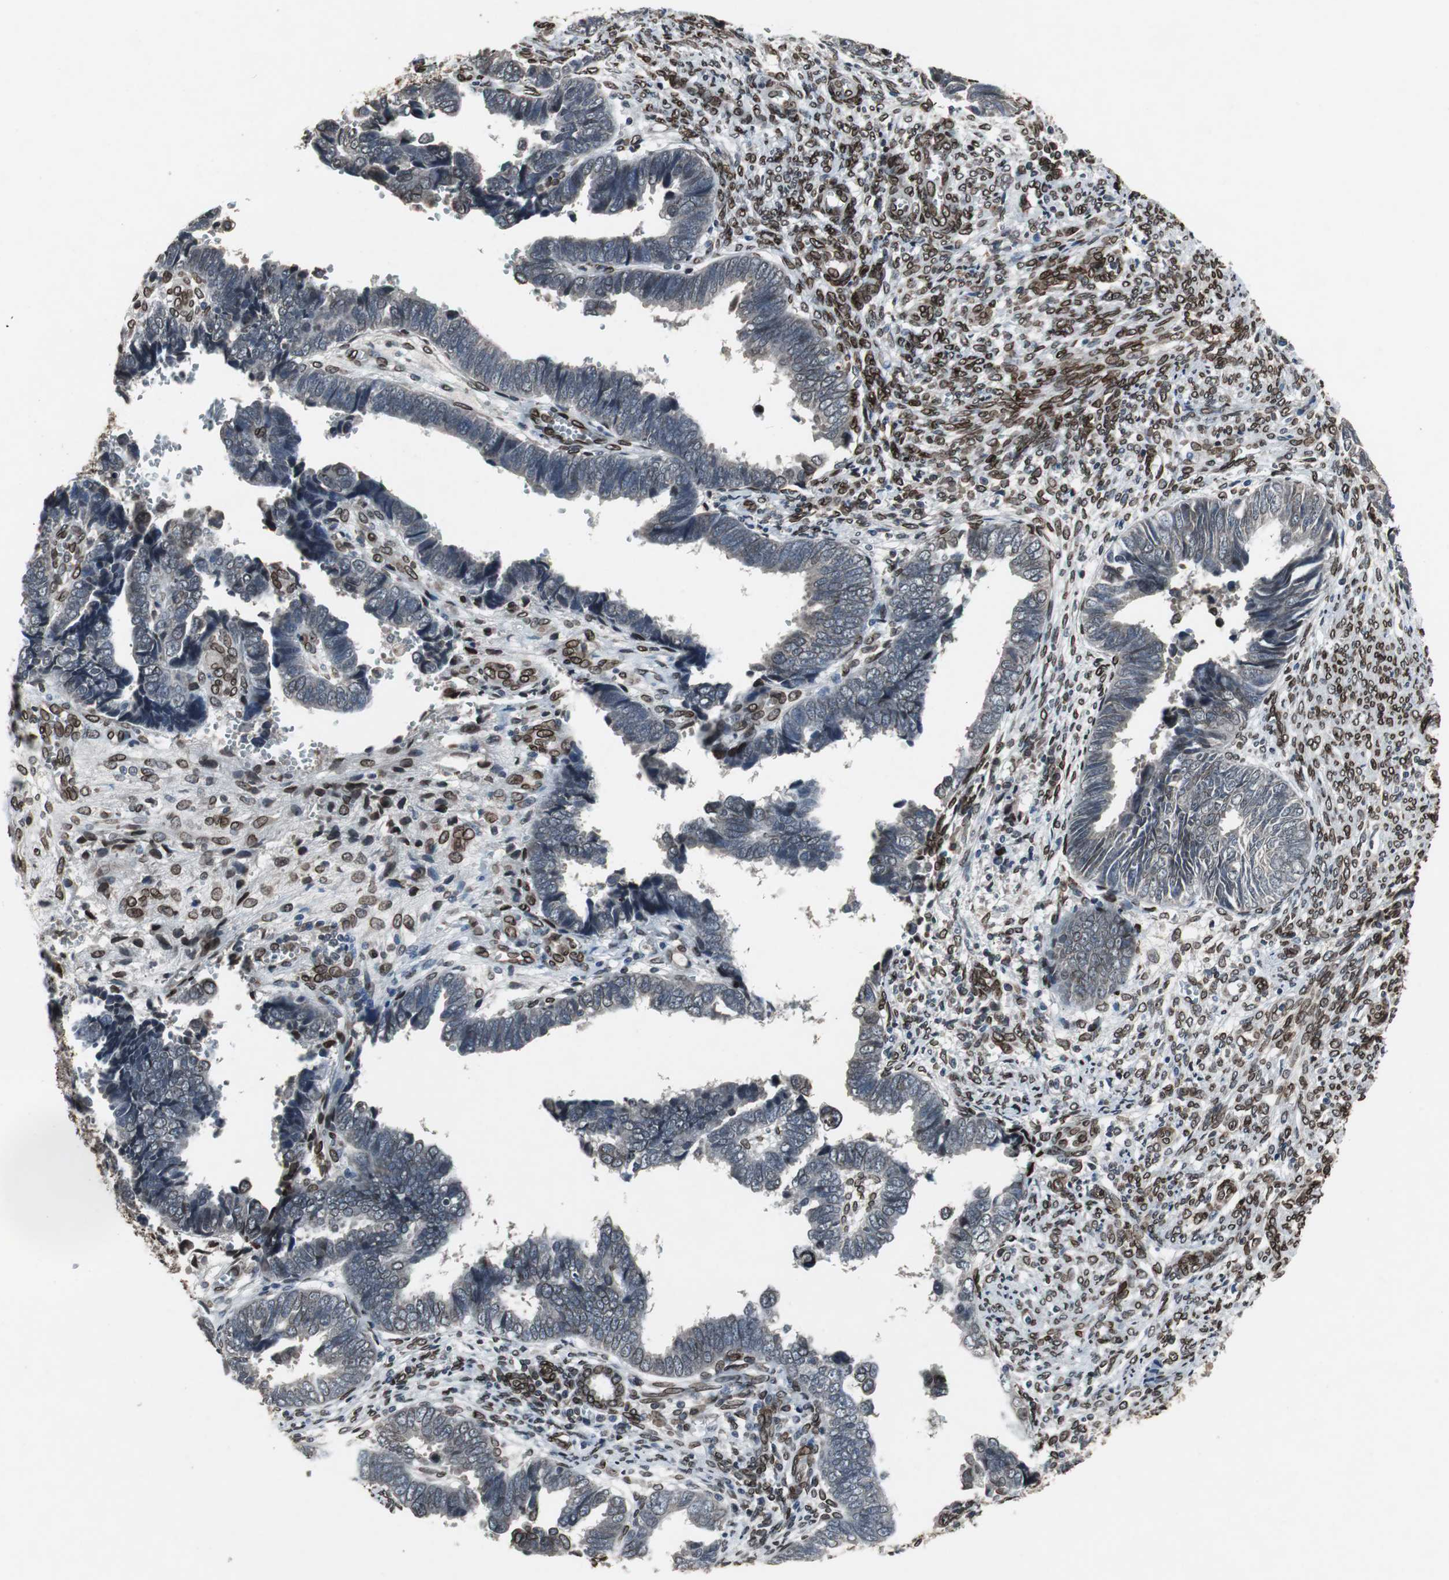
{"staining": {"intensity": "strong", "quantity": "<25%", "location": "cytoplasmic/membranous,nuclear"}, "tissue": "endometrial cancer", "cell_type": "Tumor cells", "image_type": "cancer", "snomed": [{"axis": "morphology", "description": "Adenocarcinoma, NOS"}, {"axis": "topography", "description": "Endometrium"}], "caption": "Brown immunohistochemical staining in human endometrial adenocarcinoma exhibits strong cytoplasmic/membranous and nuclear positivity in about <25% of tumor cells. The staining was performed using DAB, with brown indicating positive protein expression. Nuclei are stained blue with hematoxylin.", "gene": "LMNA", "patient": {"sex": "female", "age": 75}}